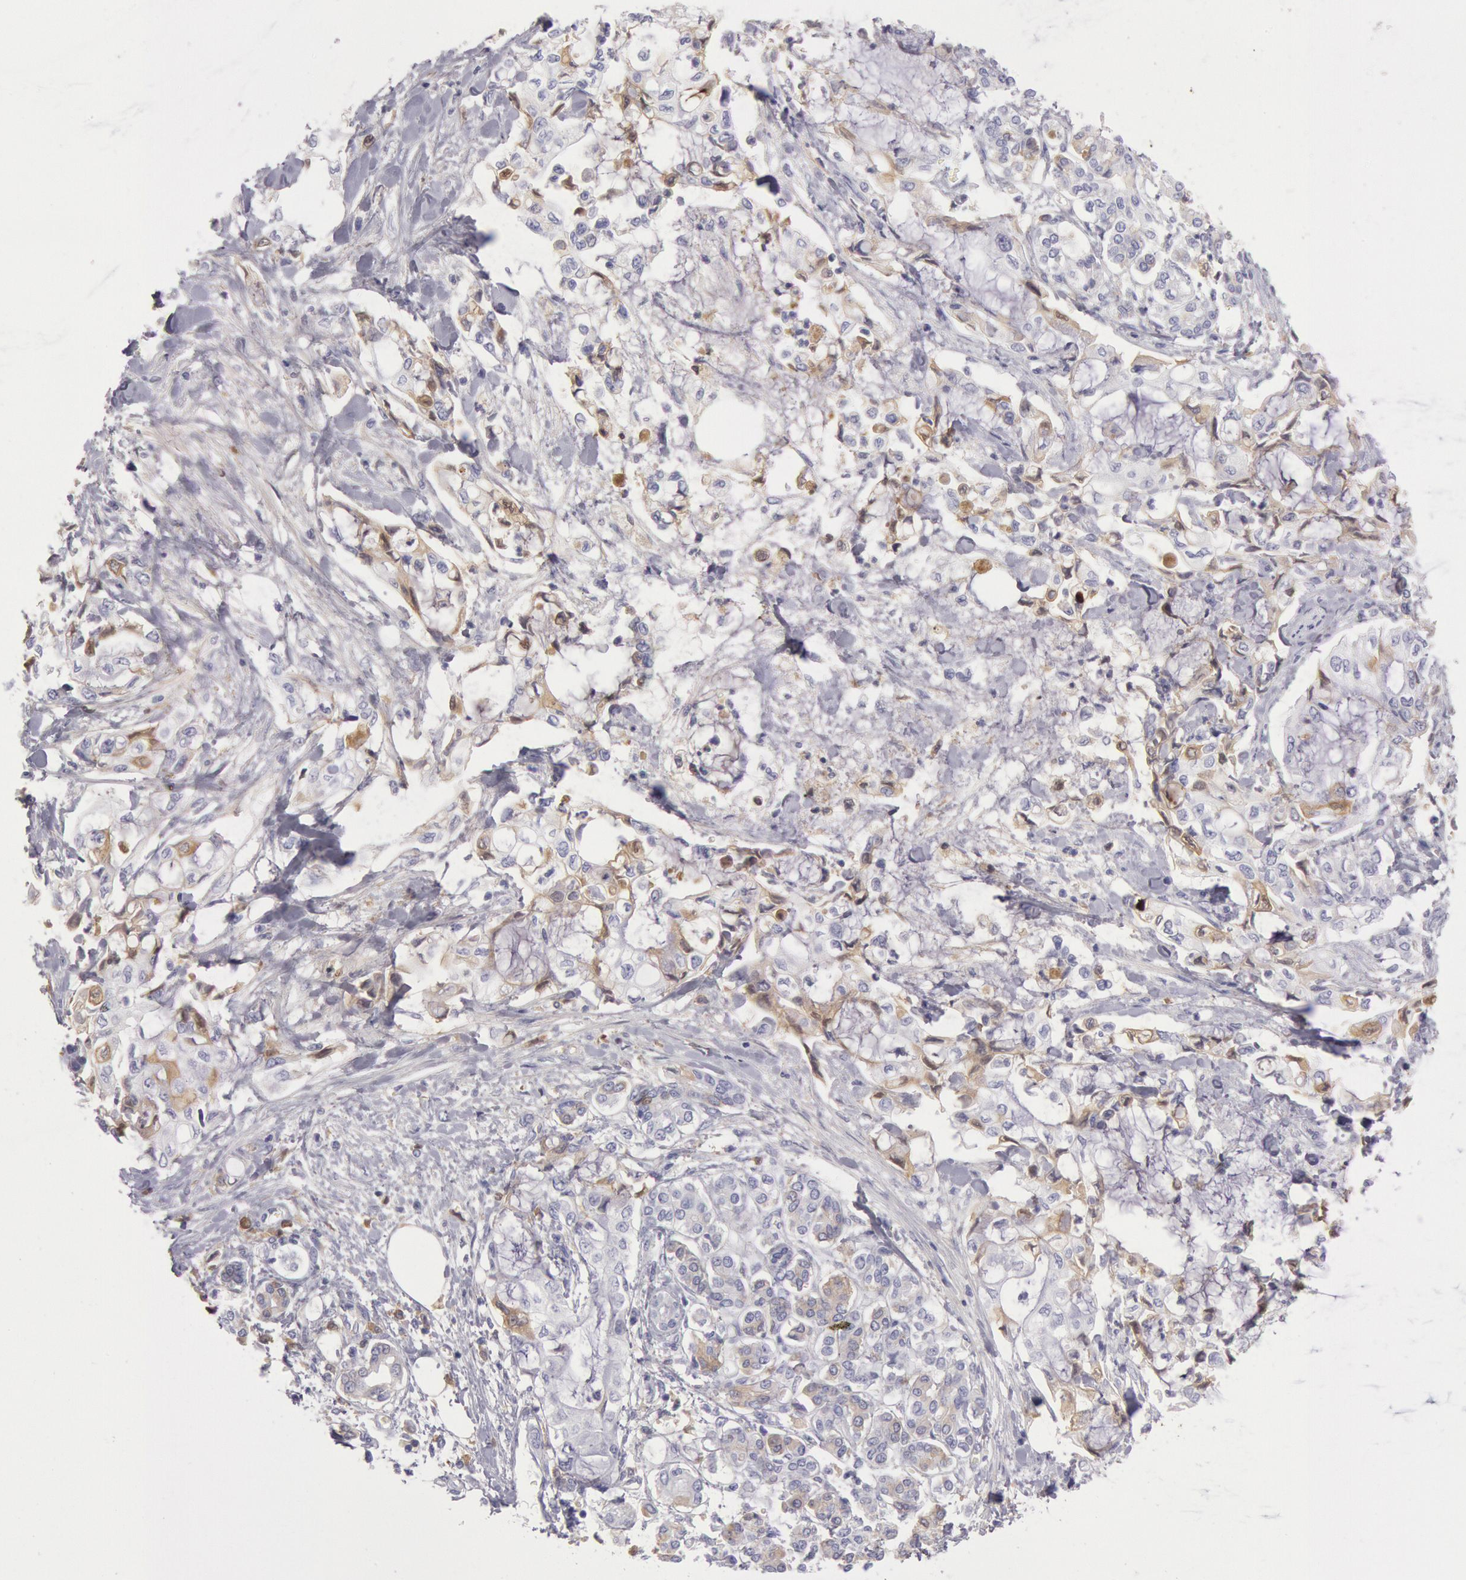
{"staining": {"intensity": "weak", "quantity": "<25%", "location": "cytoplasmic/membranous"}, "tissue": "pancreatic cancer", "cell_type": "Tumor cells", "image_type": "cancer", "snomed": [{"axis": "morphology", "description": "Adenocarcinoma, NOS"}, {"axis": "topography", "description": "Pancreas"}], "caption": "The histopathology image reveals no staining of tumor cells in adenocarcinoma (pancreatic).", "gene": "IGHG1", "patient": {"sex": "female", "age": 70}}